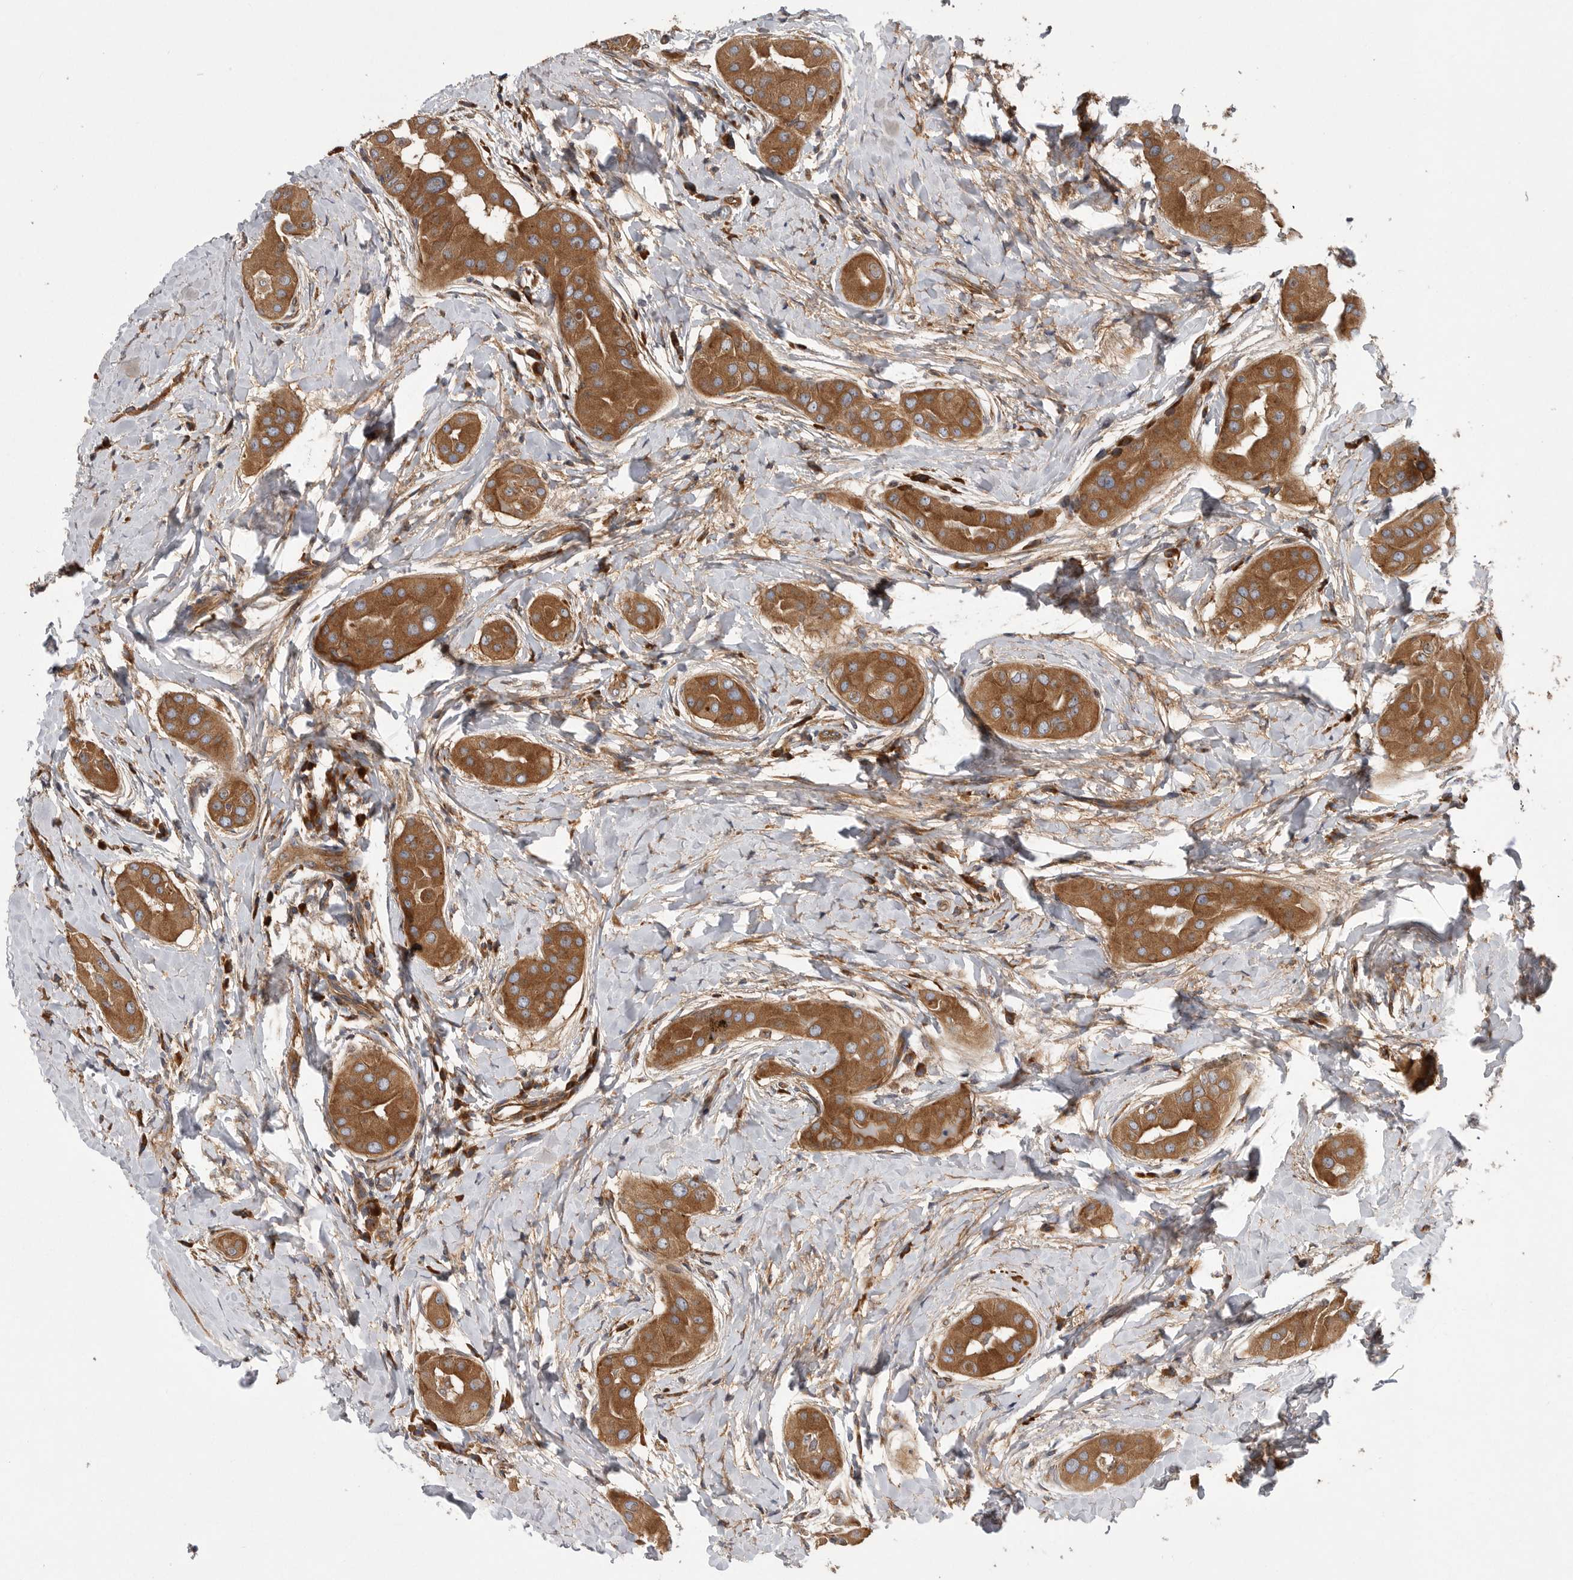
{"staining": {"intensity": "moderate", "quantity": ">75%", "location": "cytoplasmic/membranous"}, "tissue": "thyroid cancer", "cell_type": "Tumor cells", "image_type": "cancer", "snomed": [{"axis": "morphology", "description": "Papillary adenocarcinoma, NOS"}, {"axis": "topography", "description": "Thyroid gland"}], "caption": "Tumor cells exhibit medium levels of moderate cytoplasmic/membranous positivity in approximately >75% of cells in papillary adenocarcinoma (thyroid). Using DAB (brown) and hematoxylin (blue) stains, captured at high magnification using brightfield microscopy.", "gene": "OXR1", "patient": {"sex": "male", "age": 33}}